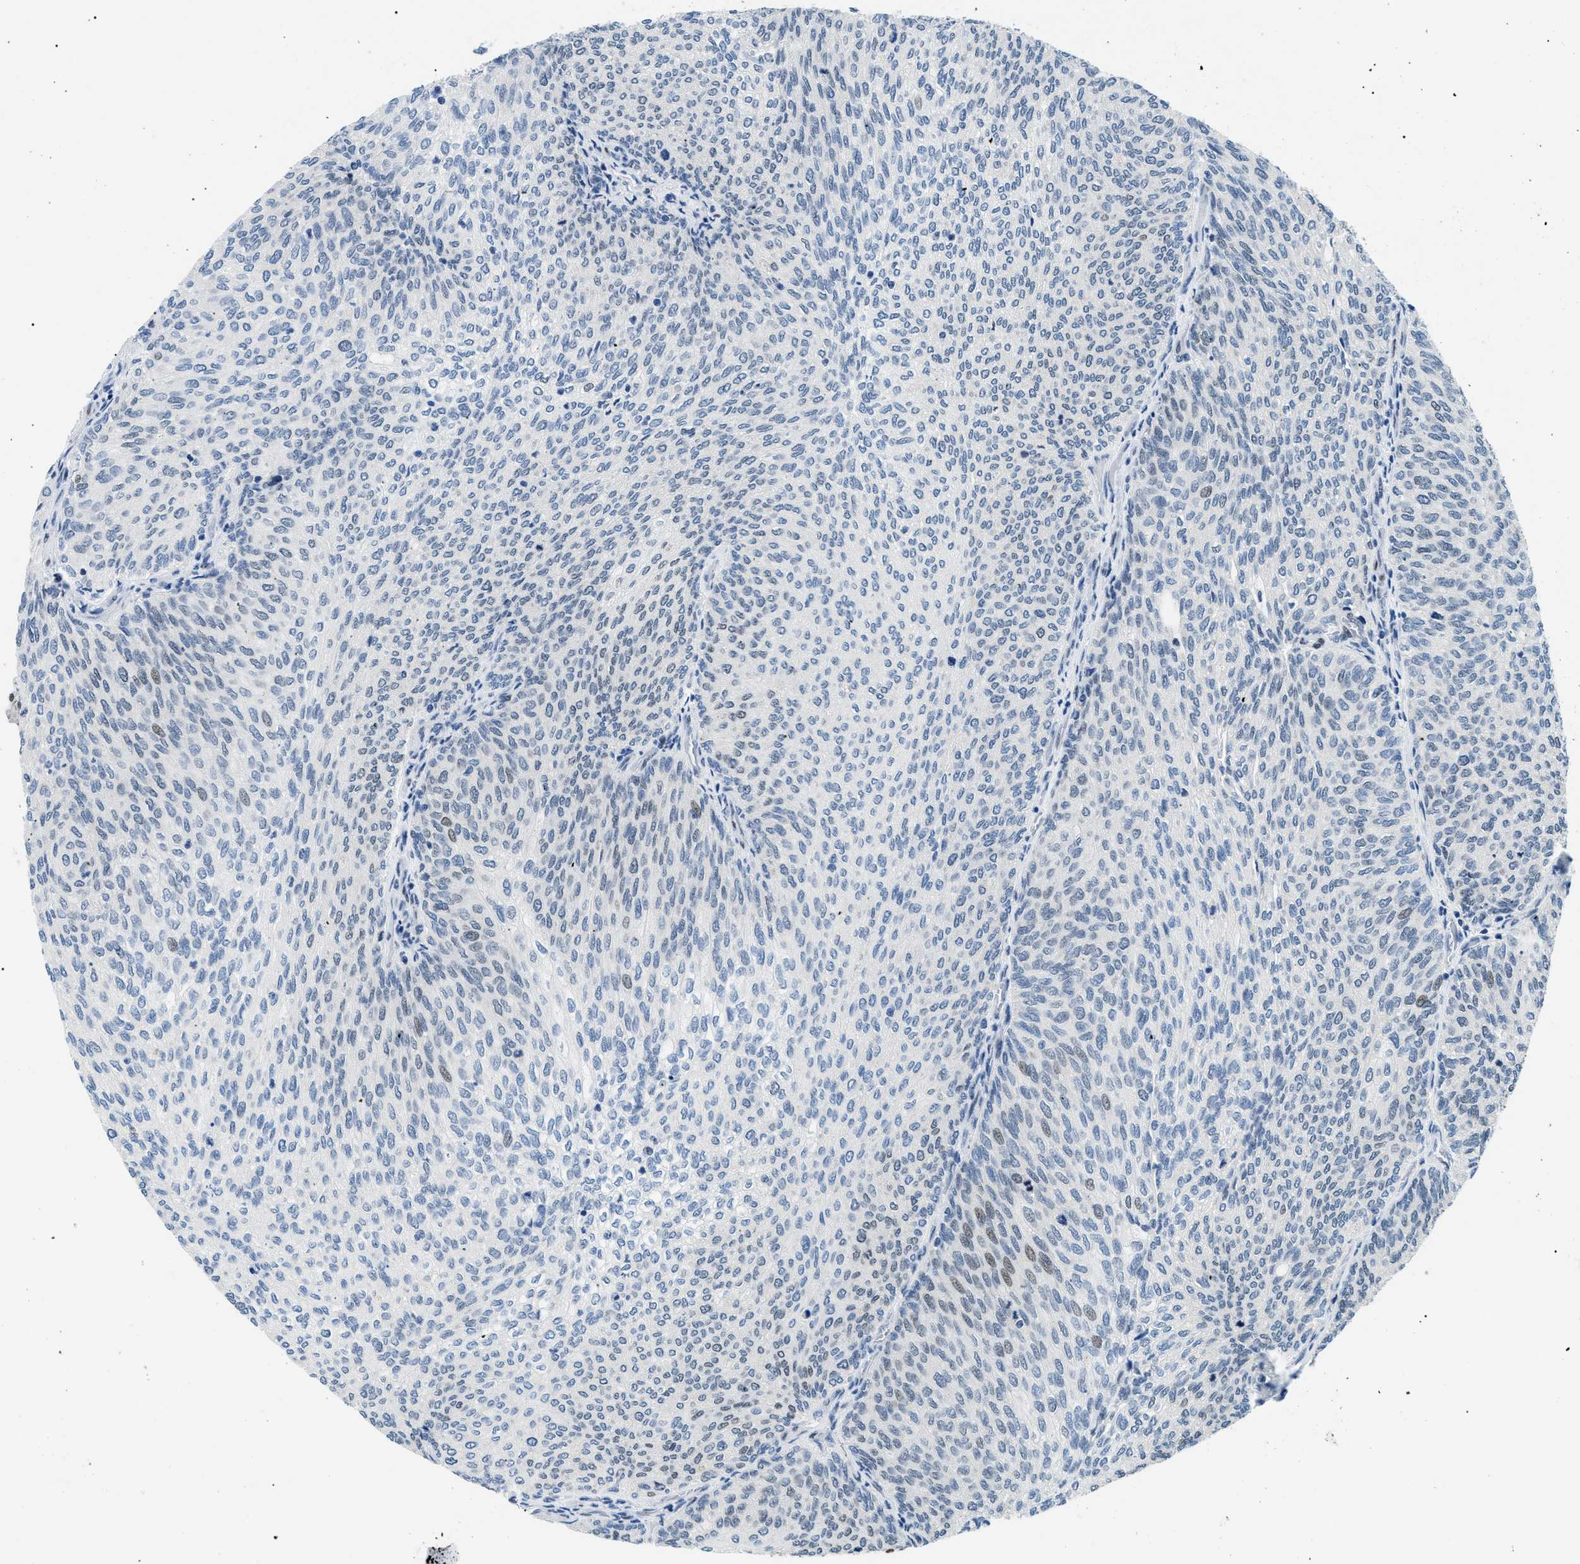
{"staining": {"intensity": "moderate", "quantity": "<25%", "location": "nuclear"}, "tissue": "urothelial cancer", "cell_type": "Tumor cells", "image_type": "cancer", "snomed": [{"axis": "morphology", "description": "Urothelial carcinoma, Low grade"}, {"axis": "topography", "description": "Urinary bladder"}], "caption": "Protein staining of low-grade urothelial carcinoma tissue shows moderate nuclear positivity in approximately <25% of tumor cells. The protein is stained brown, and the nuclei are stained in blue (DAB IHC with brightfield microscopy, high magnification).", "gene": "SMARCC1", "patient": {"sex": "female", "age": 79}}